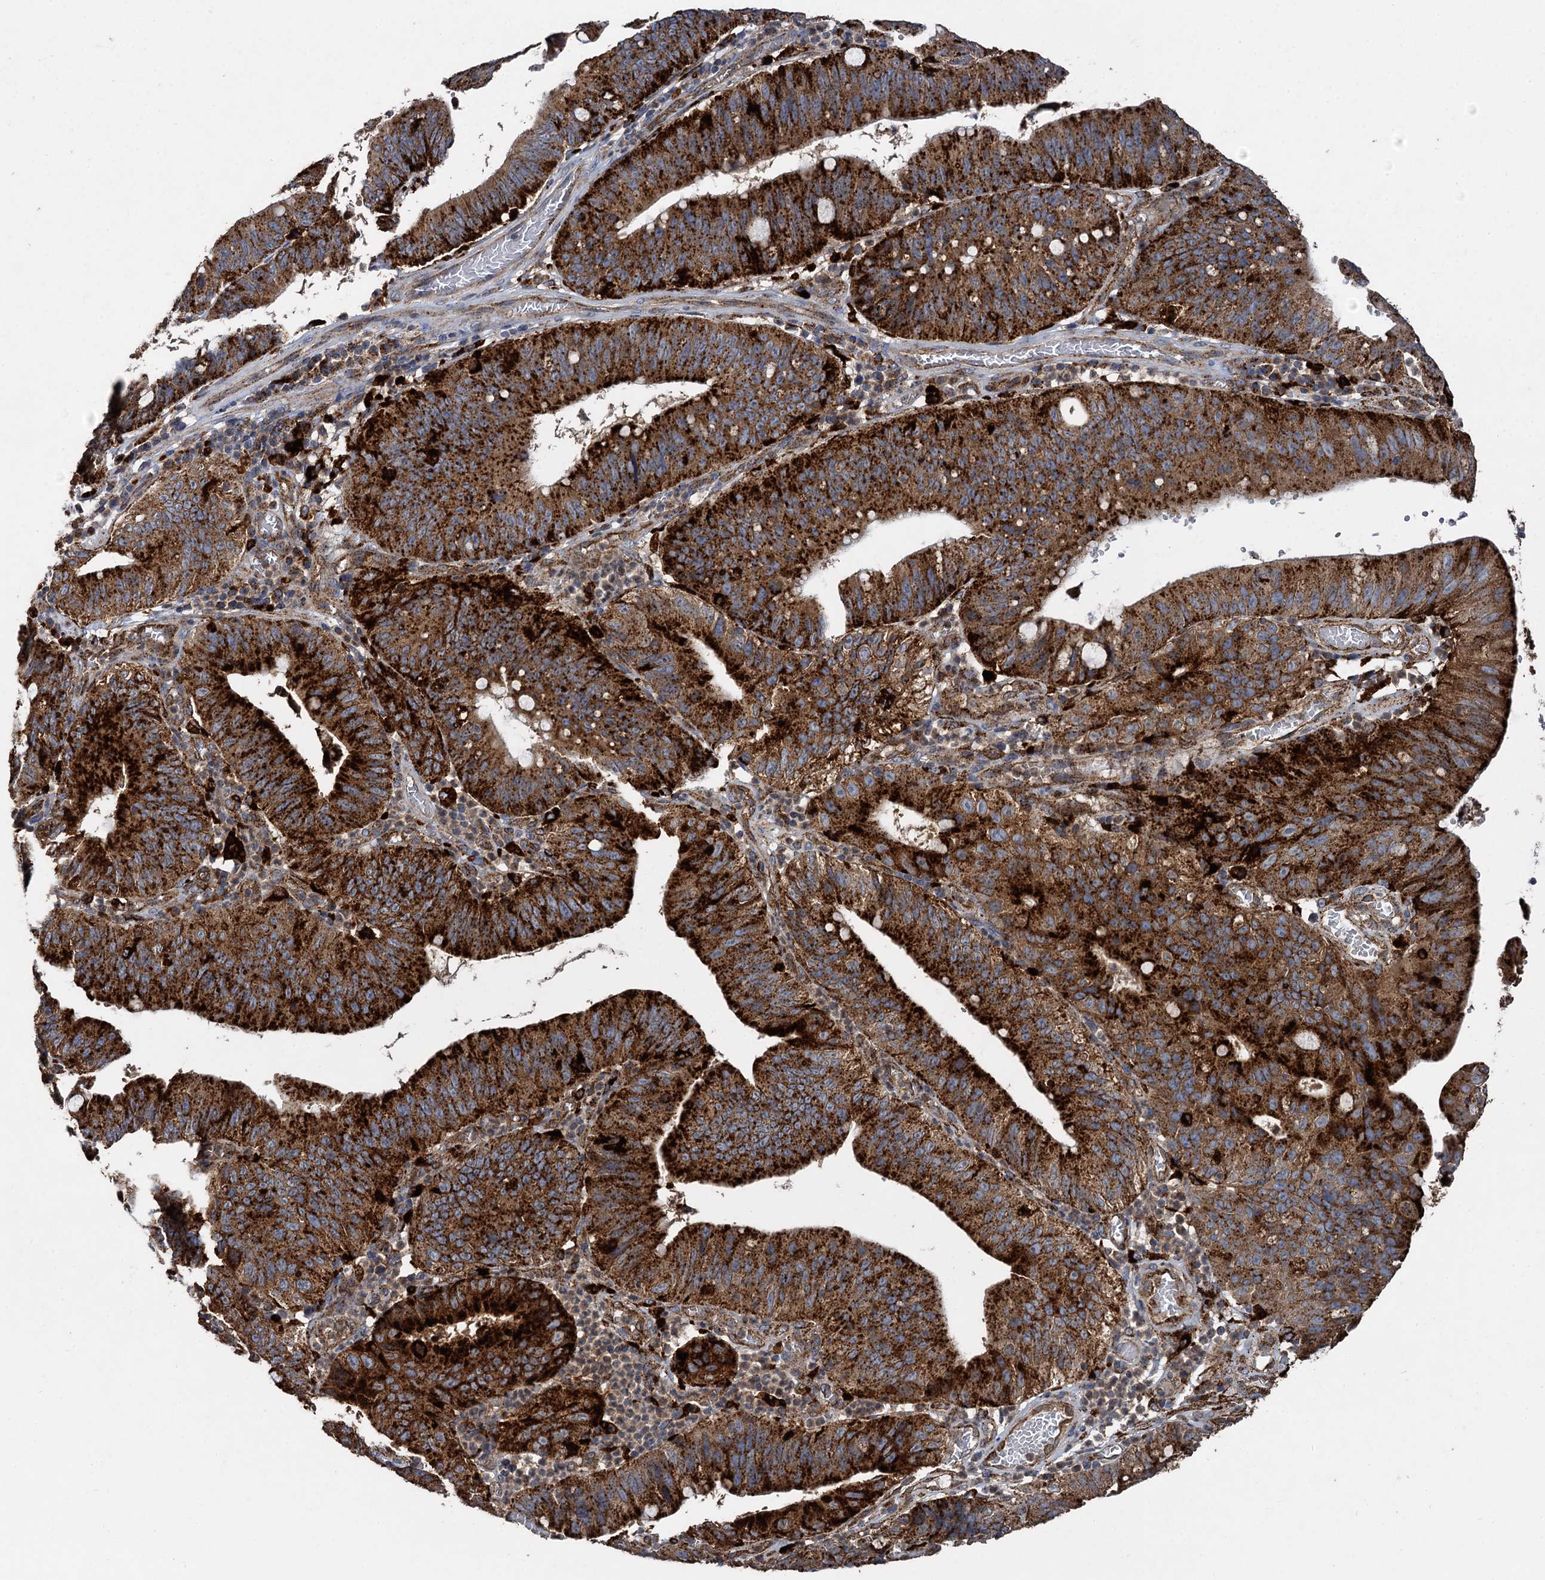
{"staining": {"intensity": "strong", "quantity": ">75%", "location": "cytoplasmic/membranous"}, "tissue": "stomach cancer", "cell_type": "Tumor cells", "image_type": "cancer", "snomed": [{"axis": "morphology", "description": "Adenocarcinoma, NOS"}, {"axis": "topography", "description": "Stomach"}], "caption": "This histopathology image demonstrates stomach cancer stained with immunohistochemistry (IHC) to label a protein in brown. The cytoplasmic/membranous of tumor cells show strong positivity for the protein. Nuclei are counter-stained blue.", "gene": "GBA1", "patient": {"sex": "male", "age": 59}}